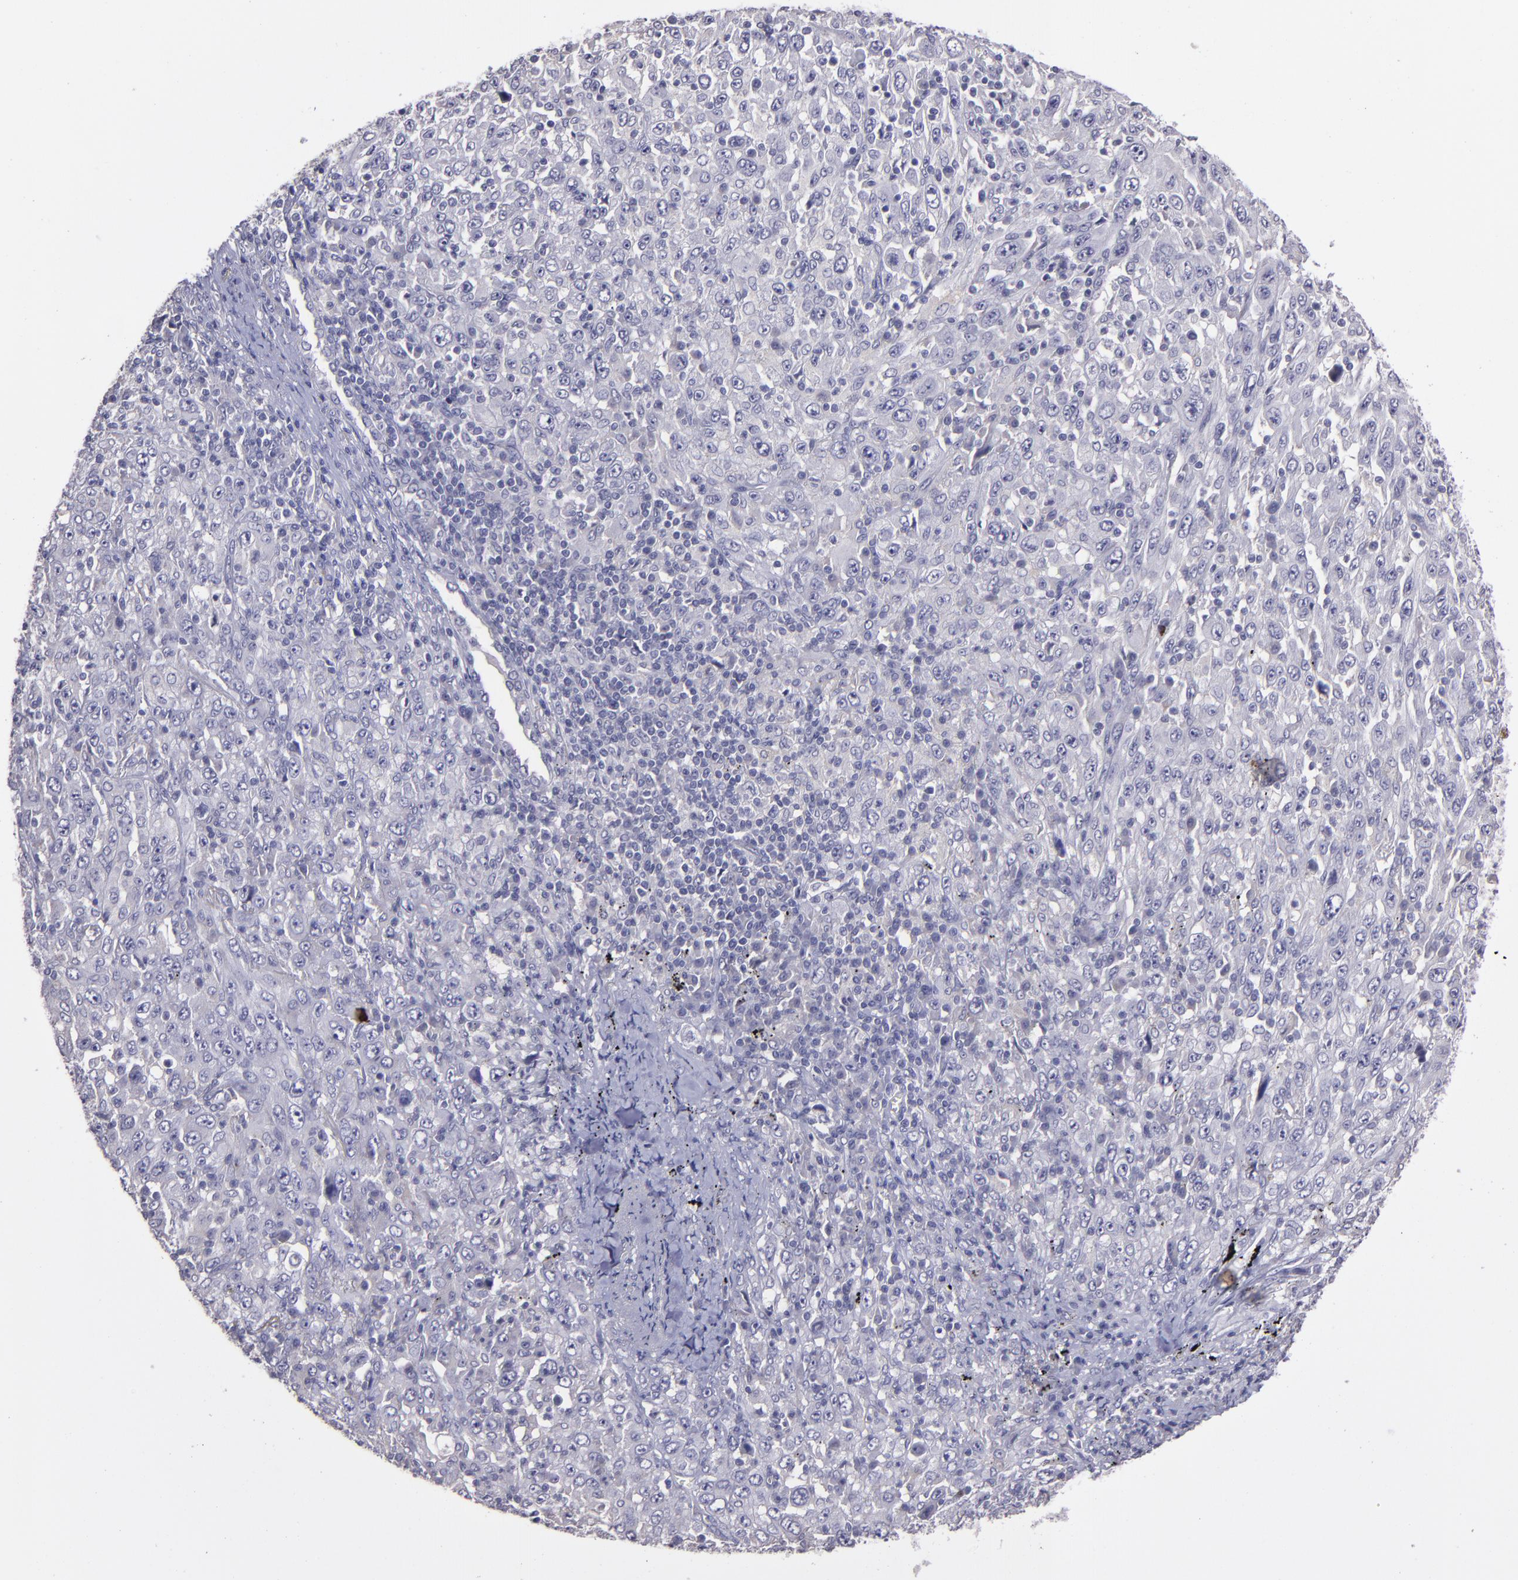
{"staining": {"intensity": "negative", "quantity": "none", "location": "none"}, "tissue": "melanoma", "cell_type": "Tumor cells", "image_type": "cancer", "snomed": [{"axis": "morphology", "description": "Malignant melanoma, Metastatic site"}, {"axis": "topography", "description": "Skin"}], "caption": "Melanoma was stained to show a protein in brown. There is no significant staining in tumor cells.", "gene": "MASP1", "patient": {"sex": "female", "age": 56}}